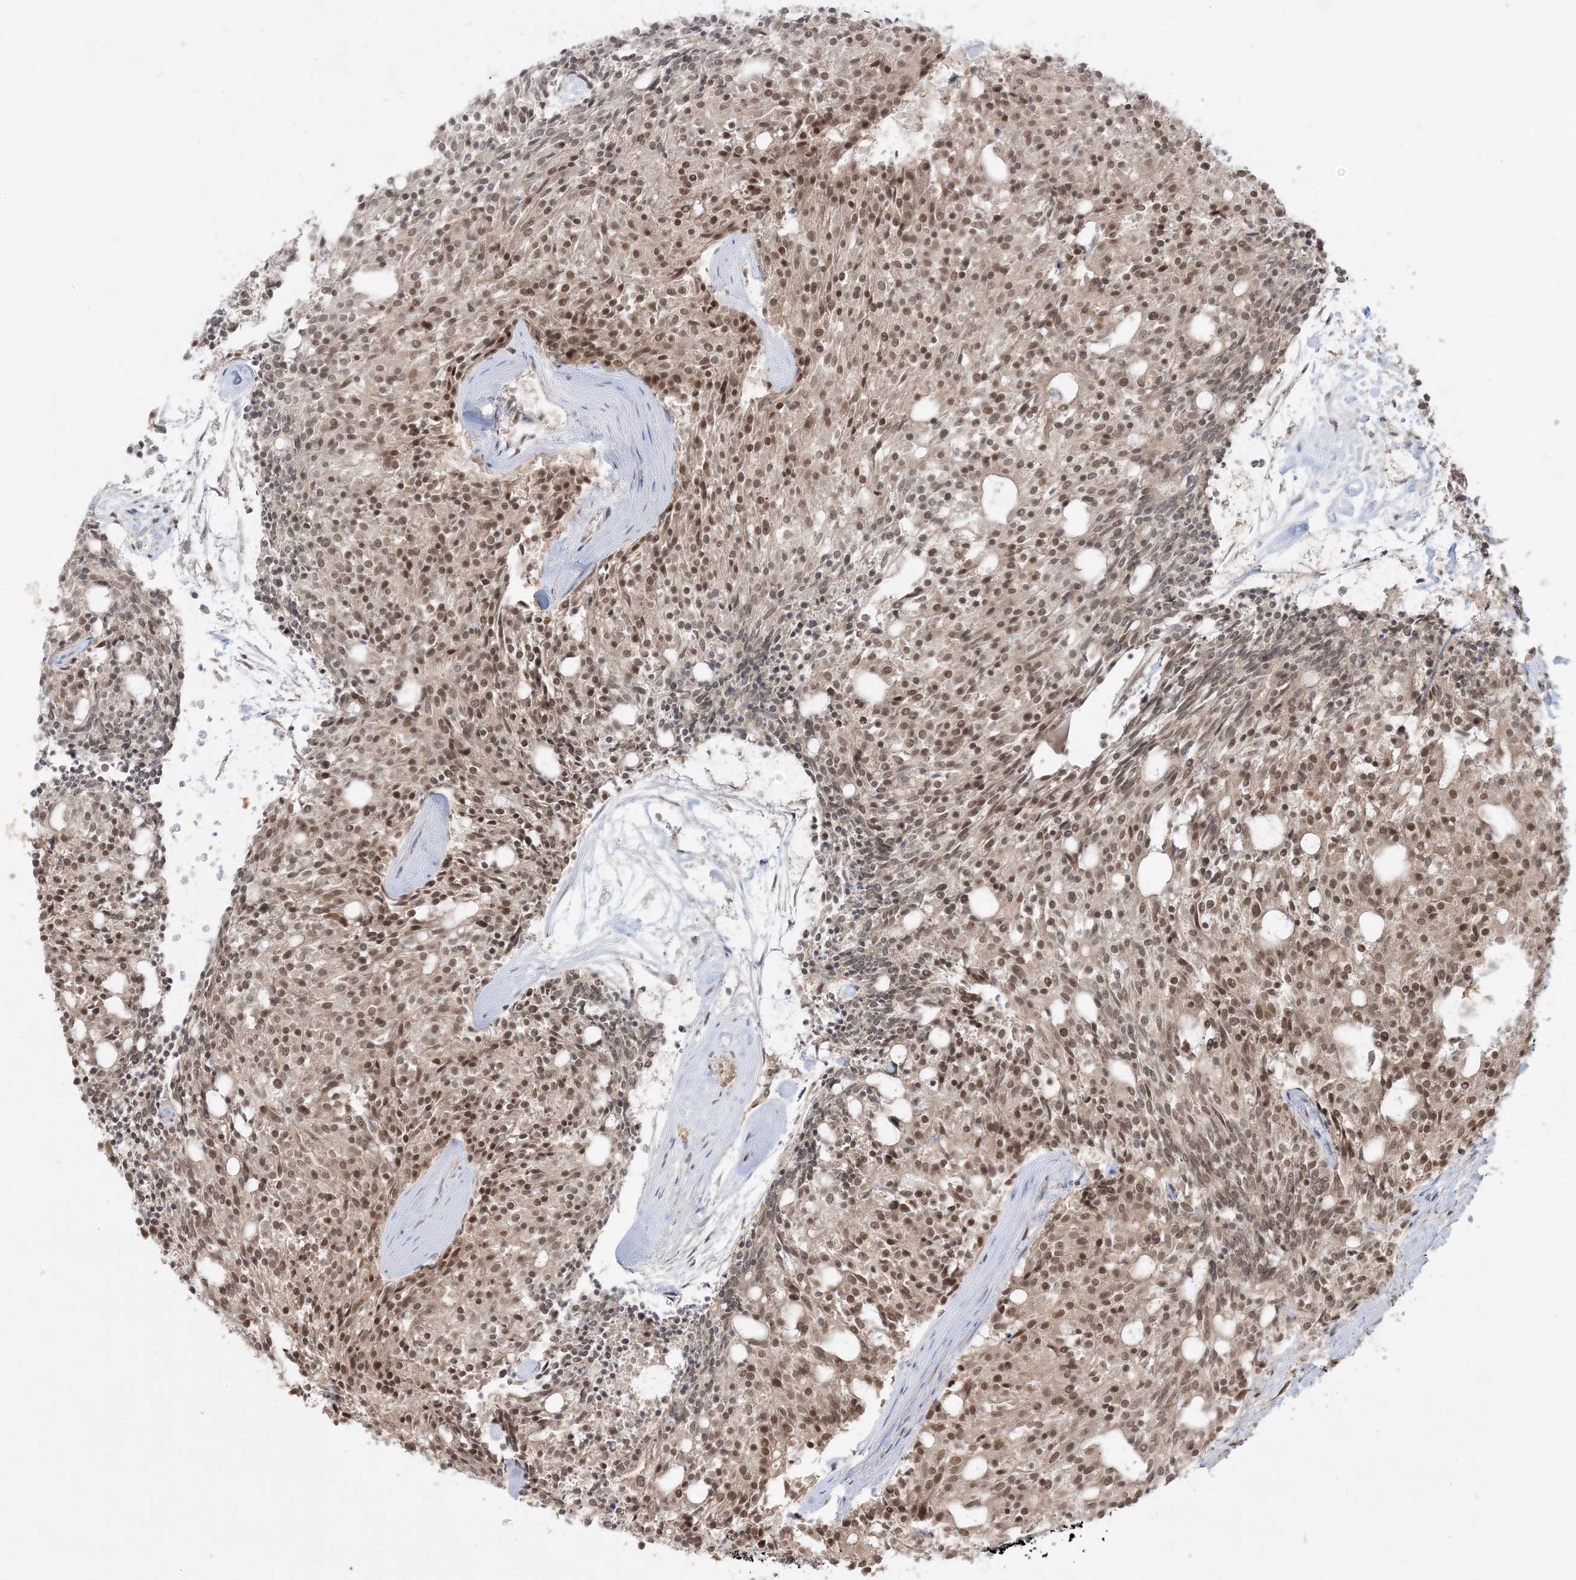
{"staining": {"intensity": "moderate", "quantity": ">75%", "location": "nuclear"}, "tissue": "carcinoid", "cell_type": "Tumor cells", "image_type": "cancer", "snomed": [{"axis": "morphology", "description": "Carcinoid, malignant, NOS"}, {"axis": "topography", "description": "Pancreas"}], "caption": "The micrograph reveals immunohistochemical staining of malignant carcinoid. There is moderate nuclear positivity is appreciated in approximately >75% of tumor cells.", "gene": "PPIL2", "patient": {"sex": "female", "age": 54}}